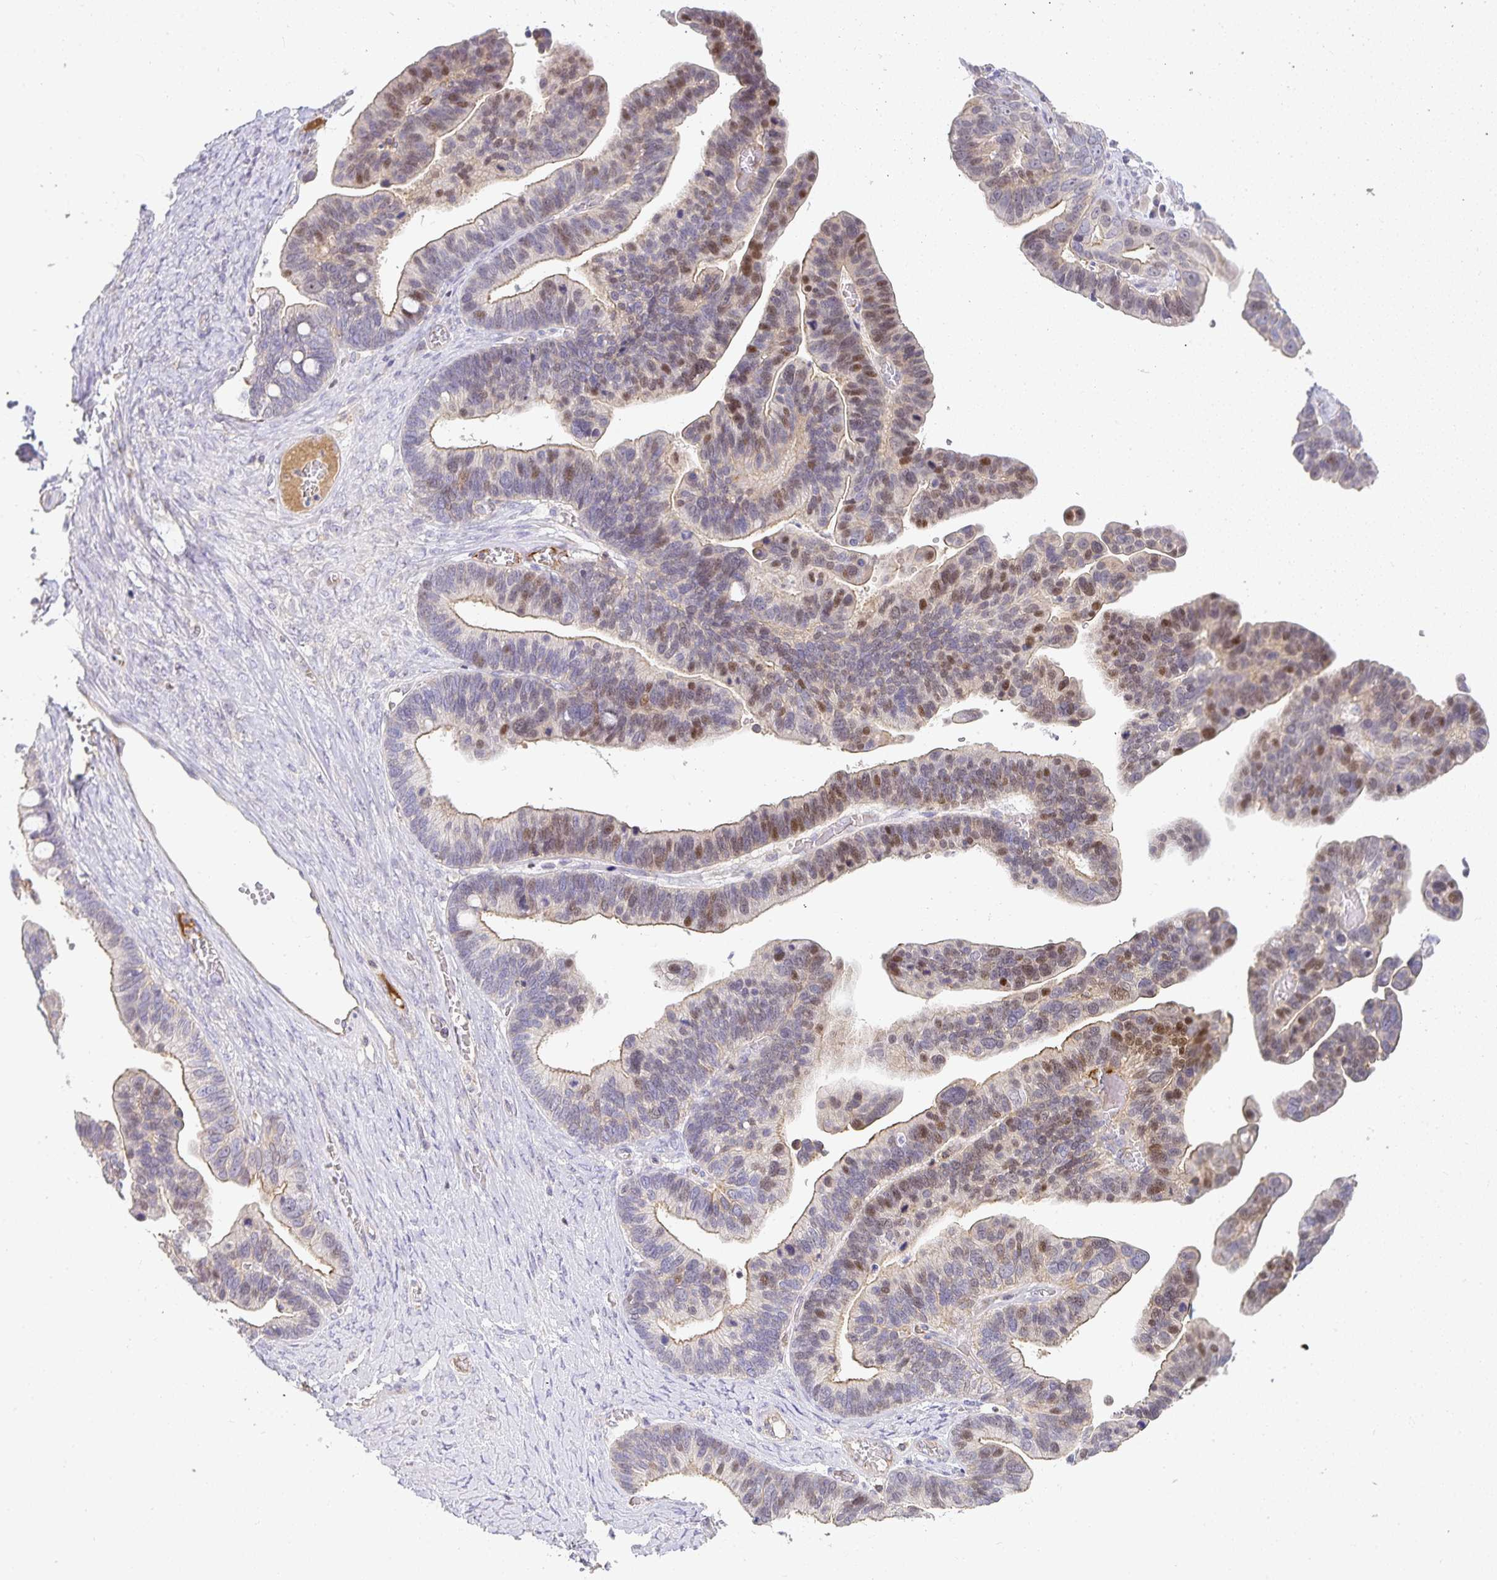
{"staining": {"intensity": "moderate", "quantity": "25%-75%", "location": "cytoplasmic/membranous,nuclear"}, "tissue": "ovarian cancer", "cell_type": "Tumor cells", "image_type": "cancer", "snomed": [{"axis": "morphology", "description": "Cystadenocarcinoma, serous, NOS"}, {"axis": "topography", "description": "Ovary"}], "caption": "Immunohistochemistry micrograph of serous cystadenocarcinoma (ovarian) stained for a protein (brown), which exhibits medium levels of moderate cytoplasmic/membranous and nuclear staining in about 25%-75% of tumor cells.", "gene": "GATA3", "patient": {"sex": "female", "age": 56}}